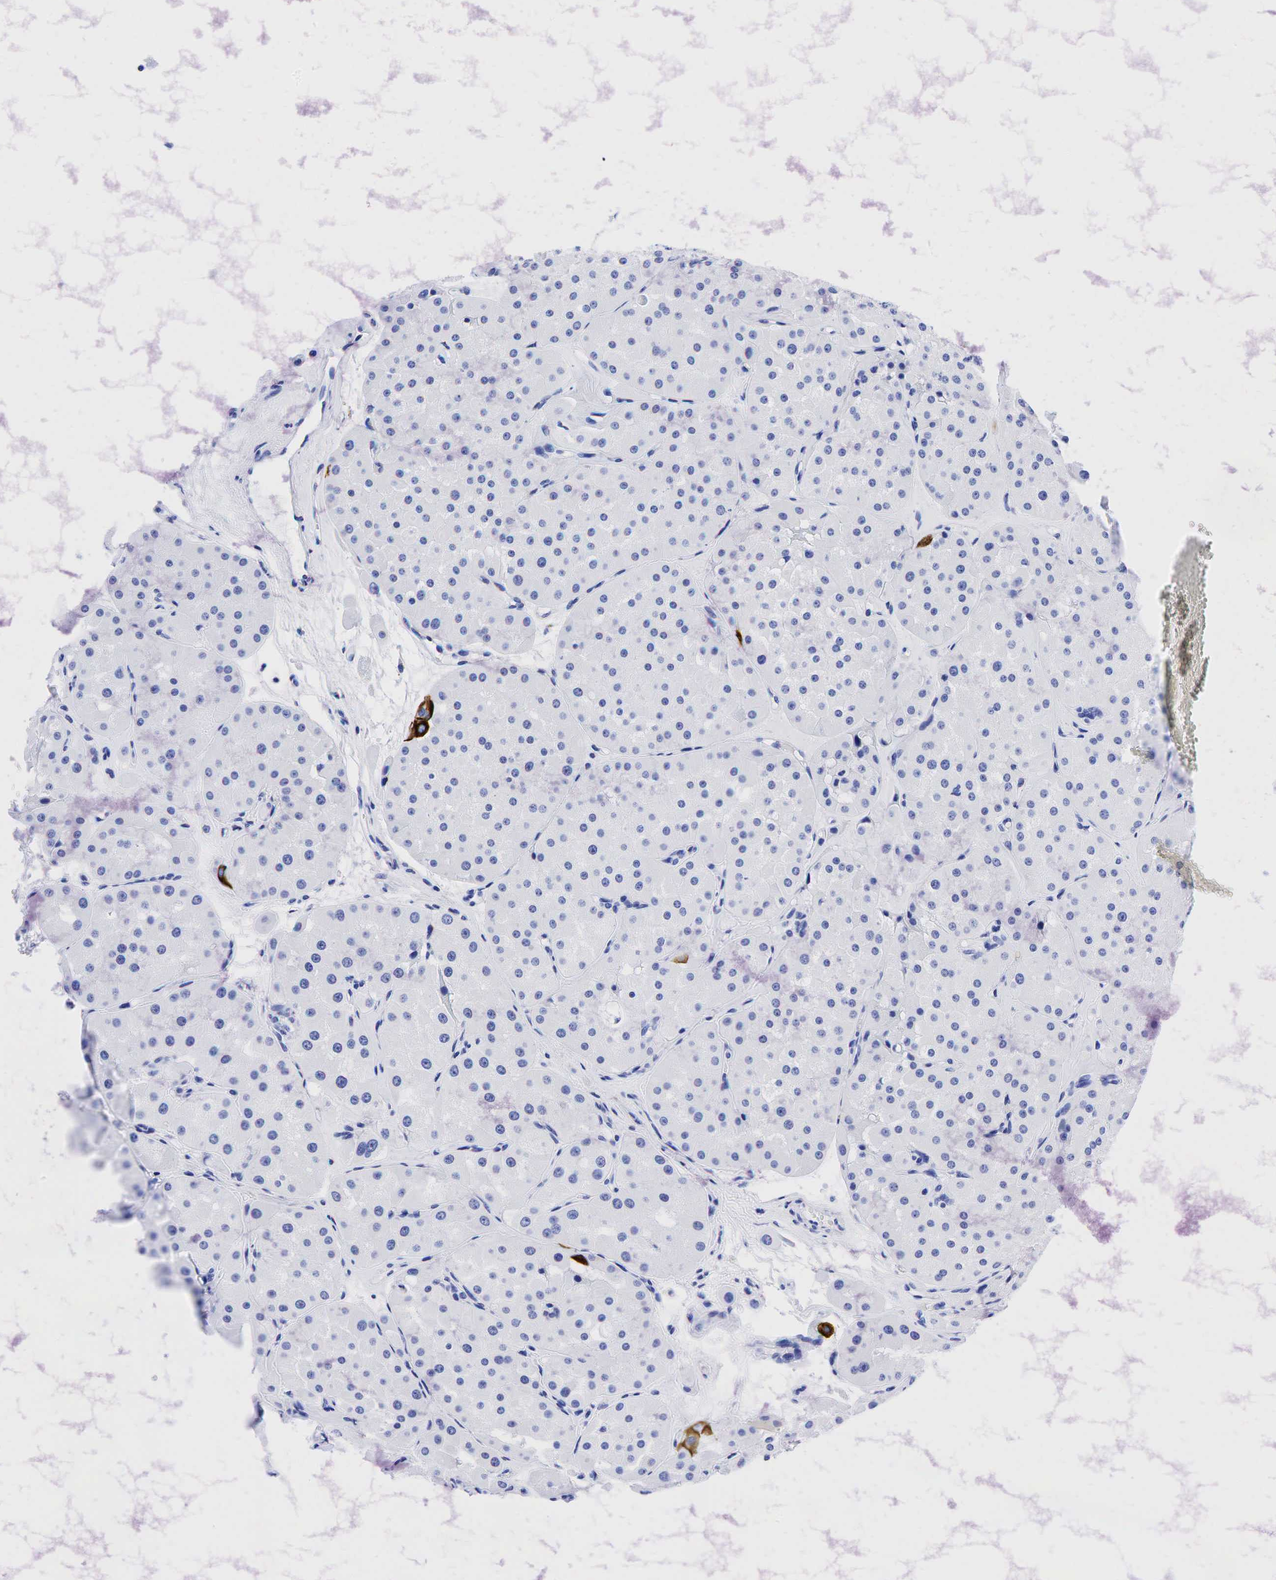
{"staining": {"intensity": "negative", "quantity": "none", "location": "none"}, "tissue": "renal cancer", "cell_type": "Tumor cells", "image_type": "cancer", "snomed": [{"axis": "morphology", "description": "Adenocarcinoma, uncertain malignant potential"}, {"axis": "topography", "description": "Kidney"}], "caption": "Tumor cells are negative for protein expression in human renal adenocarcinoma,  uncertain malignant potential.", "gene": "KRT19", "patient": {"sex": "male", "age": 63}}